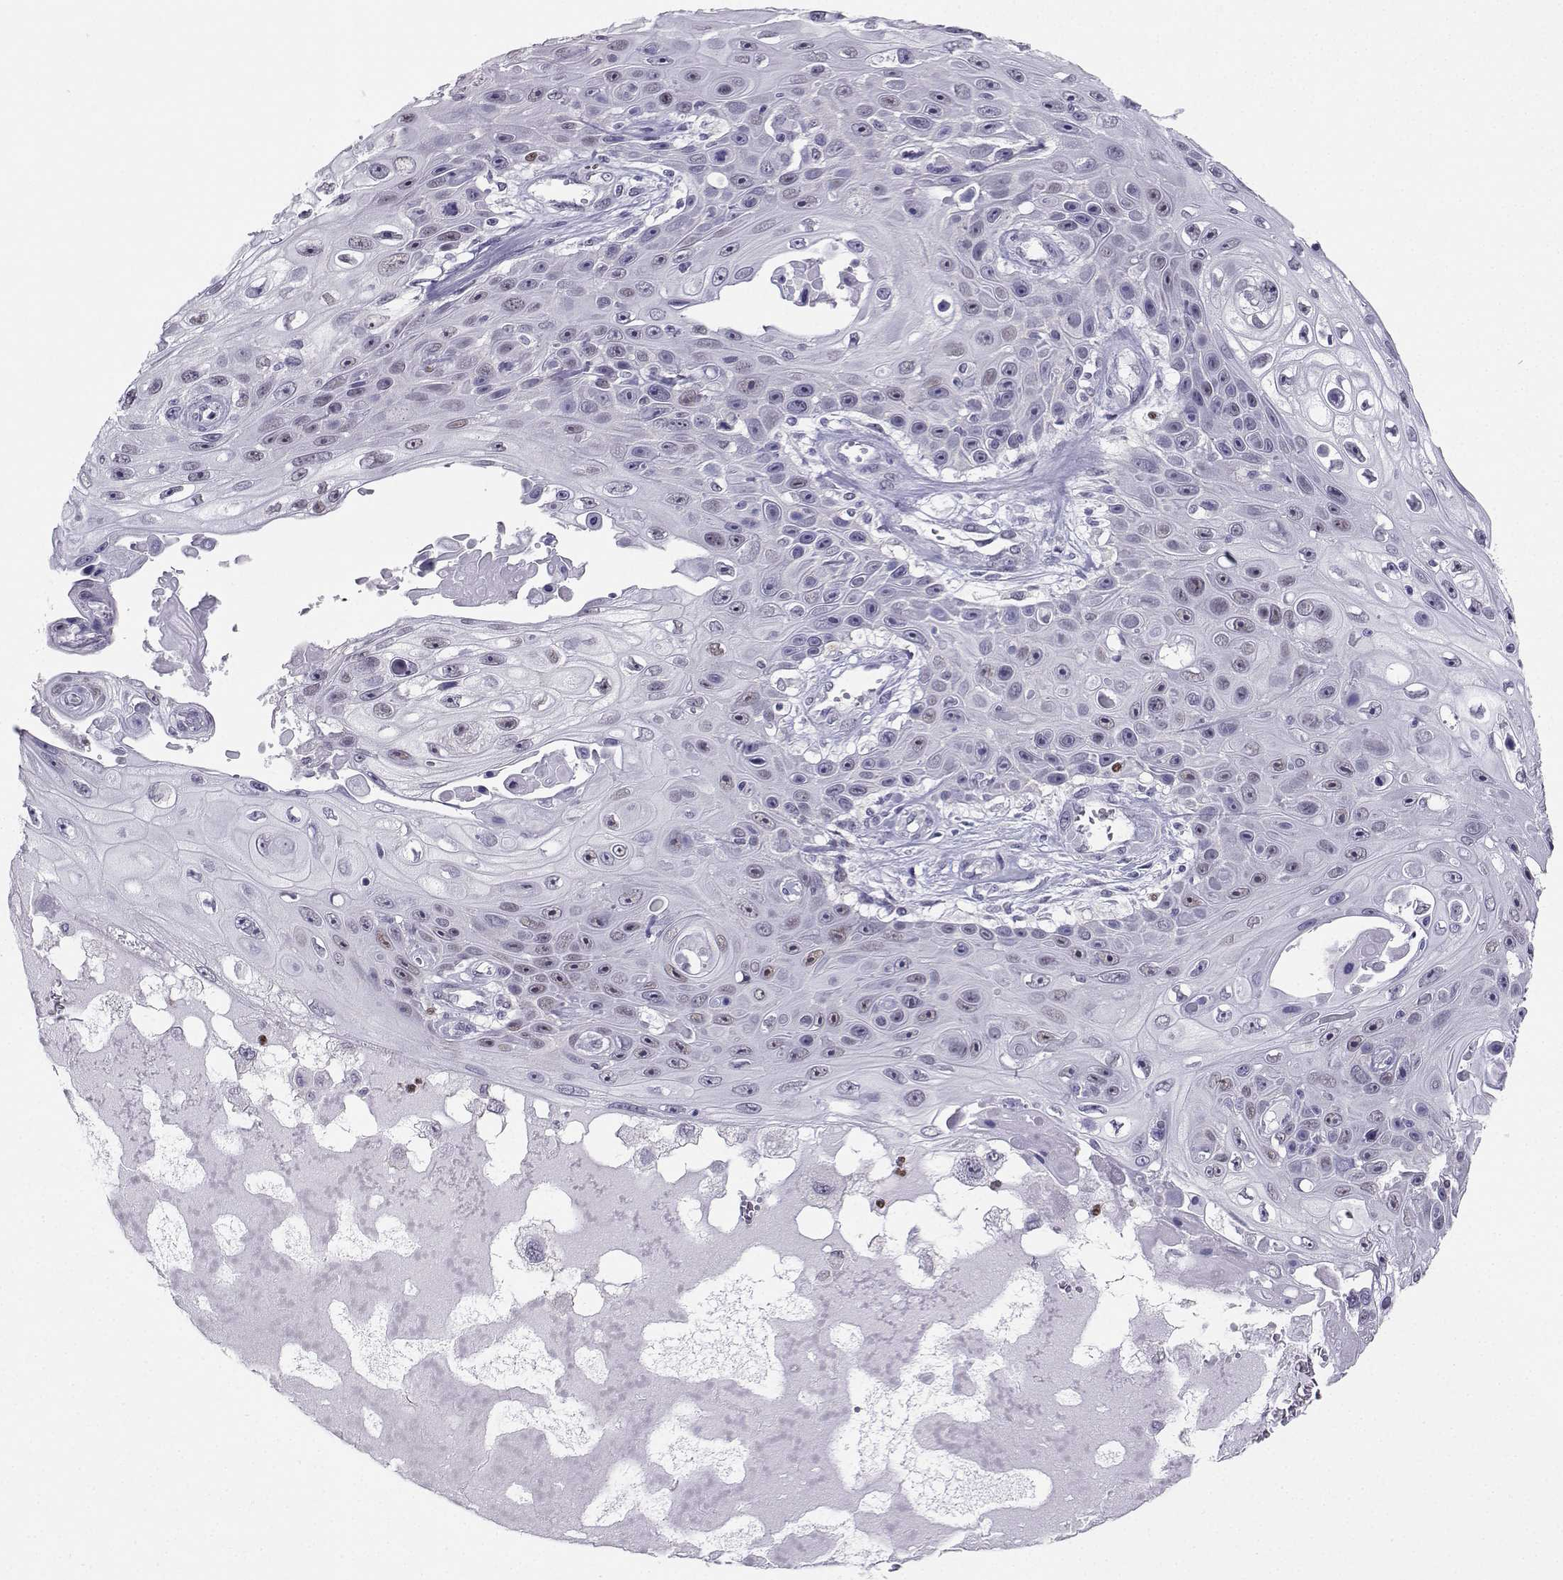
{"staining": {"intensity": "negative", "quantity": "none", "location": "none"}, "tissue": "skin cancer", "cell_type": "Tumor cells", "image_type": "cancer", "snomed": [{"axis": "morphology", "description": "Squamous cell carcinoma, NOS"}, {"axis": "topography", "description": "Skin"}], "caption": "Protein analysis of skin squamous cell carcinoma displays no significant expression in tumor cells.", "gene": "TEDC2", "patient": {"sex": "male", "age": 82}}